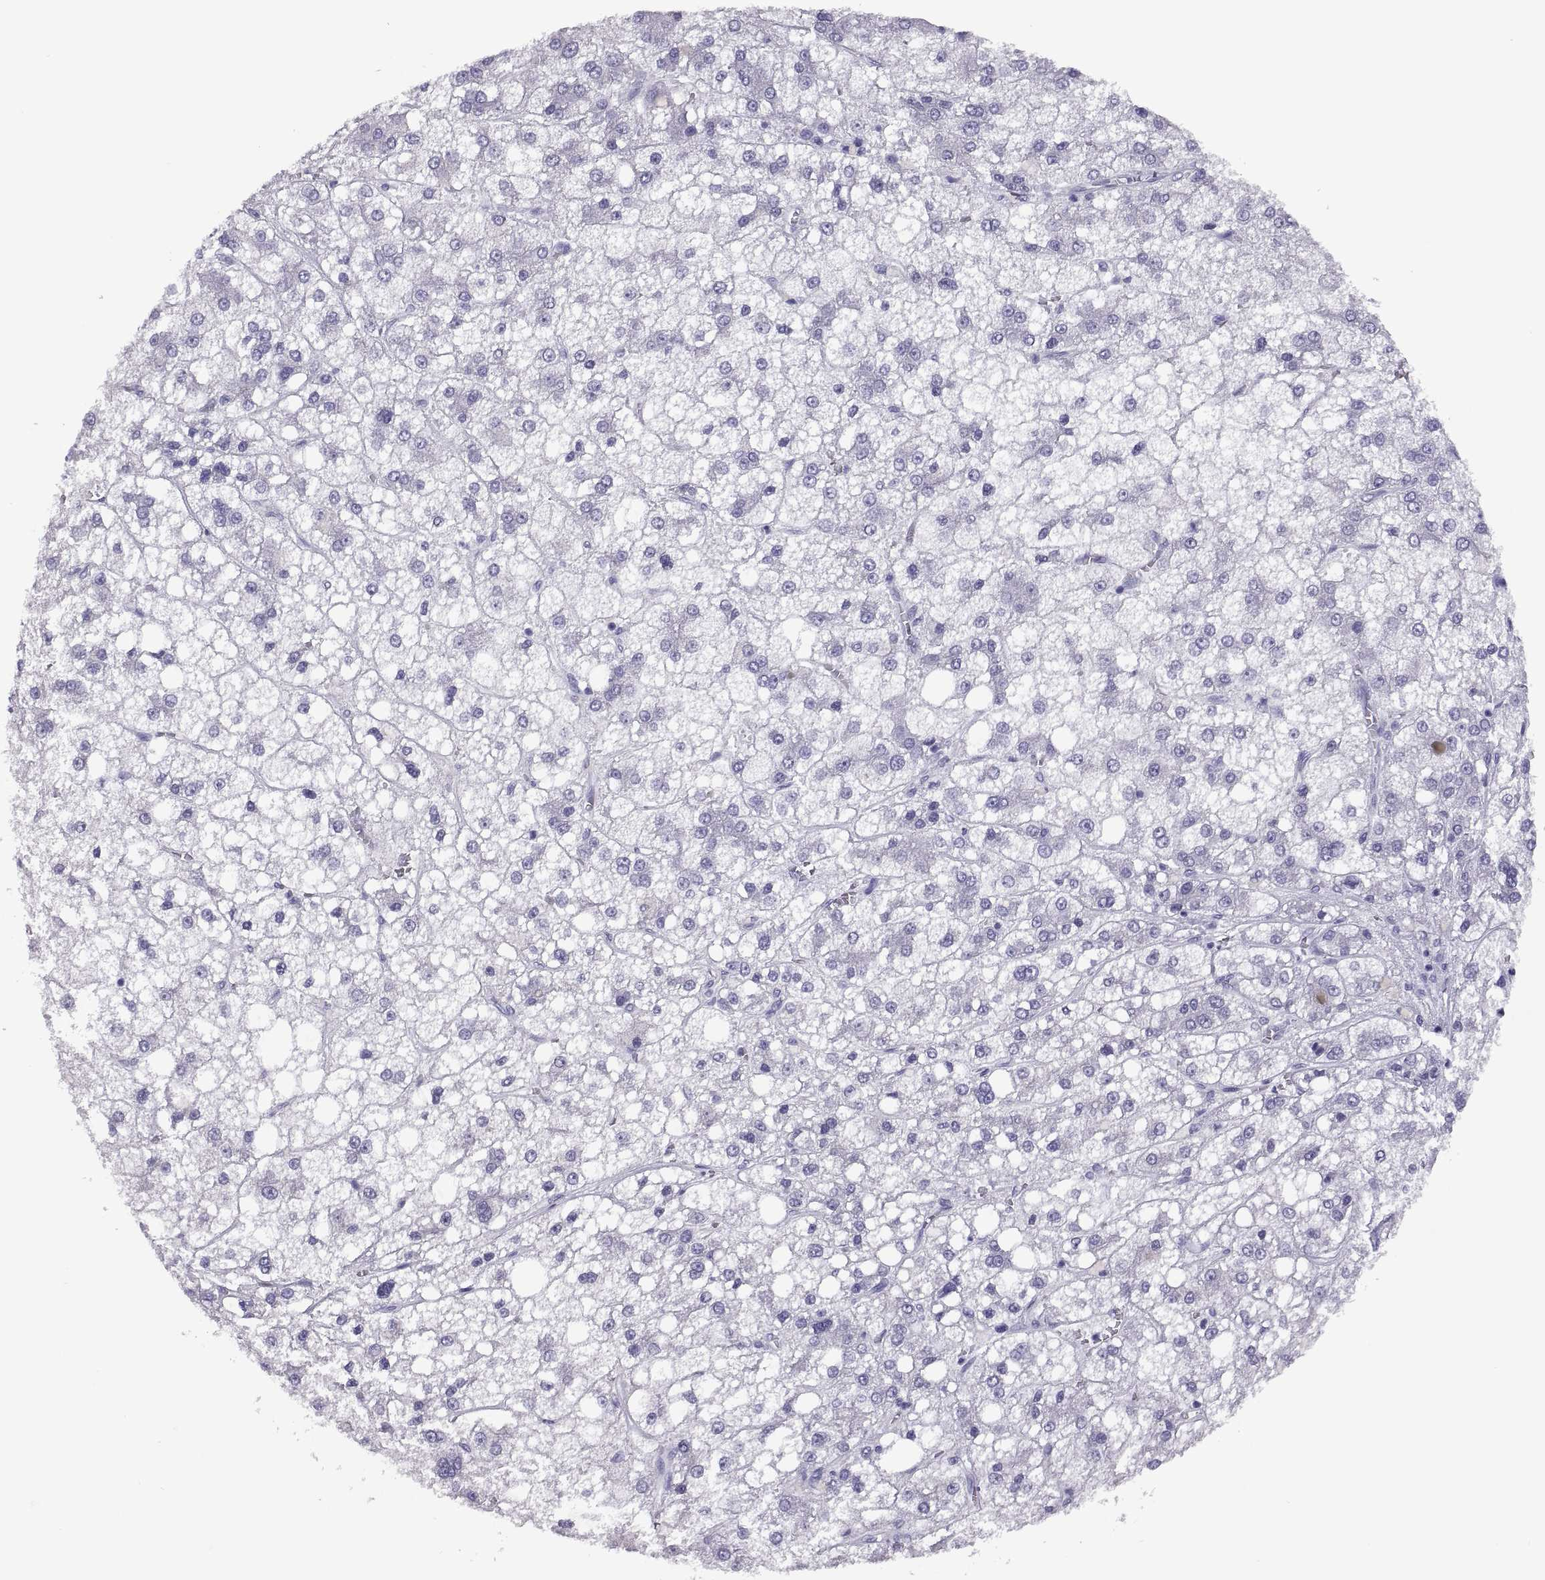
{"staining": {"intensity": "negative", "quantity": "none", "location": "none"}, "tissue": "liver cancer", "cell_type": "Tumor cells", "image_type": "cancer", "snomed": [{"axis": "morphology", "description": "Carcinoma, Hepatocellular, NOS"}, {"axis": "topography", "description": "Liver"}], "caption": "The photomicrograph displays no staining of tumor cells in liver hepatocellular carcinoma. (DAB IHC, high magnification).", "gene": "RGS20", "patient": {"sex": "male", "age": 73}}